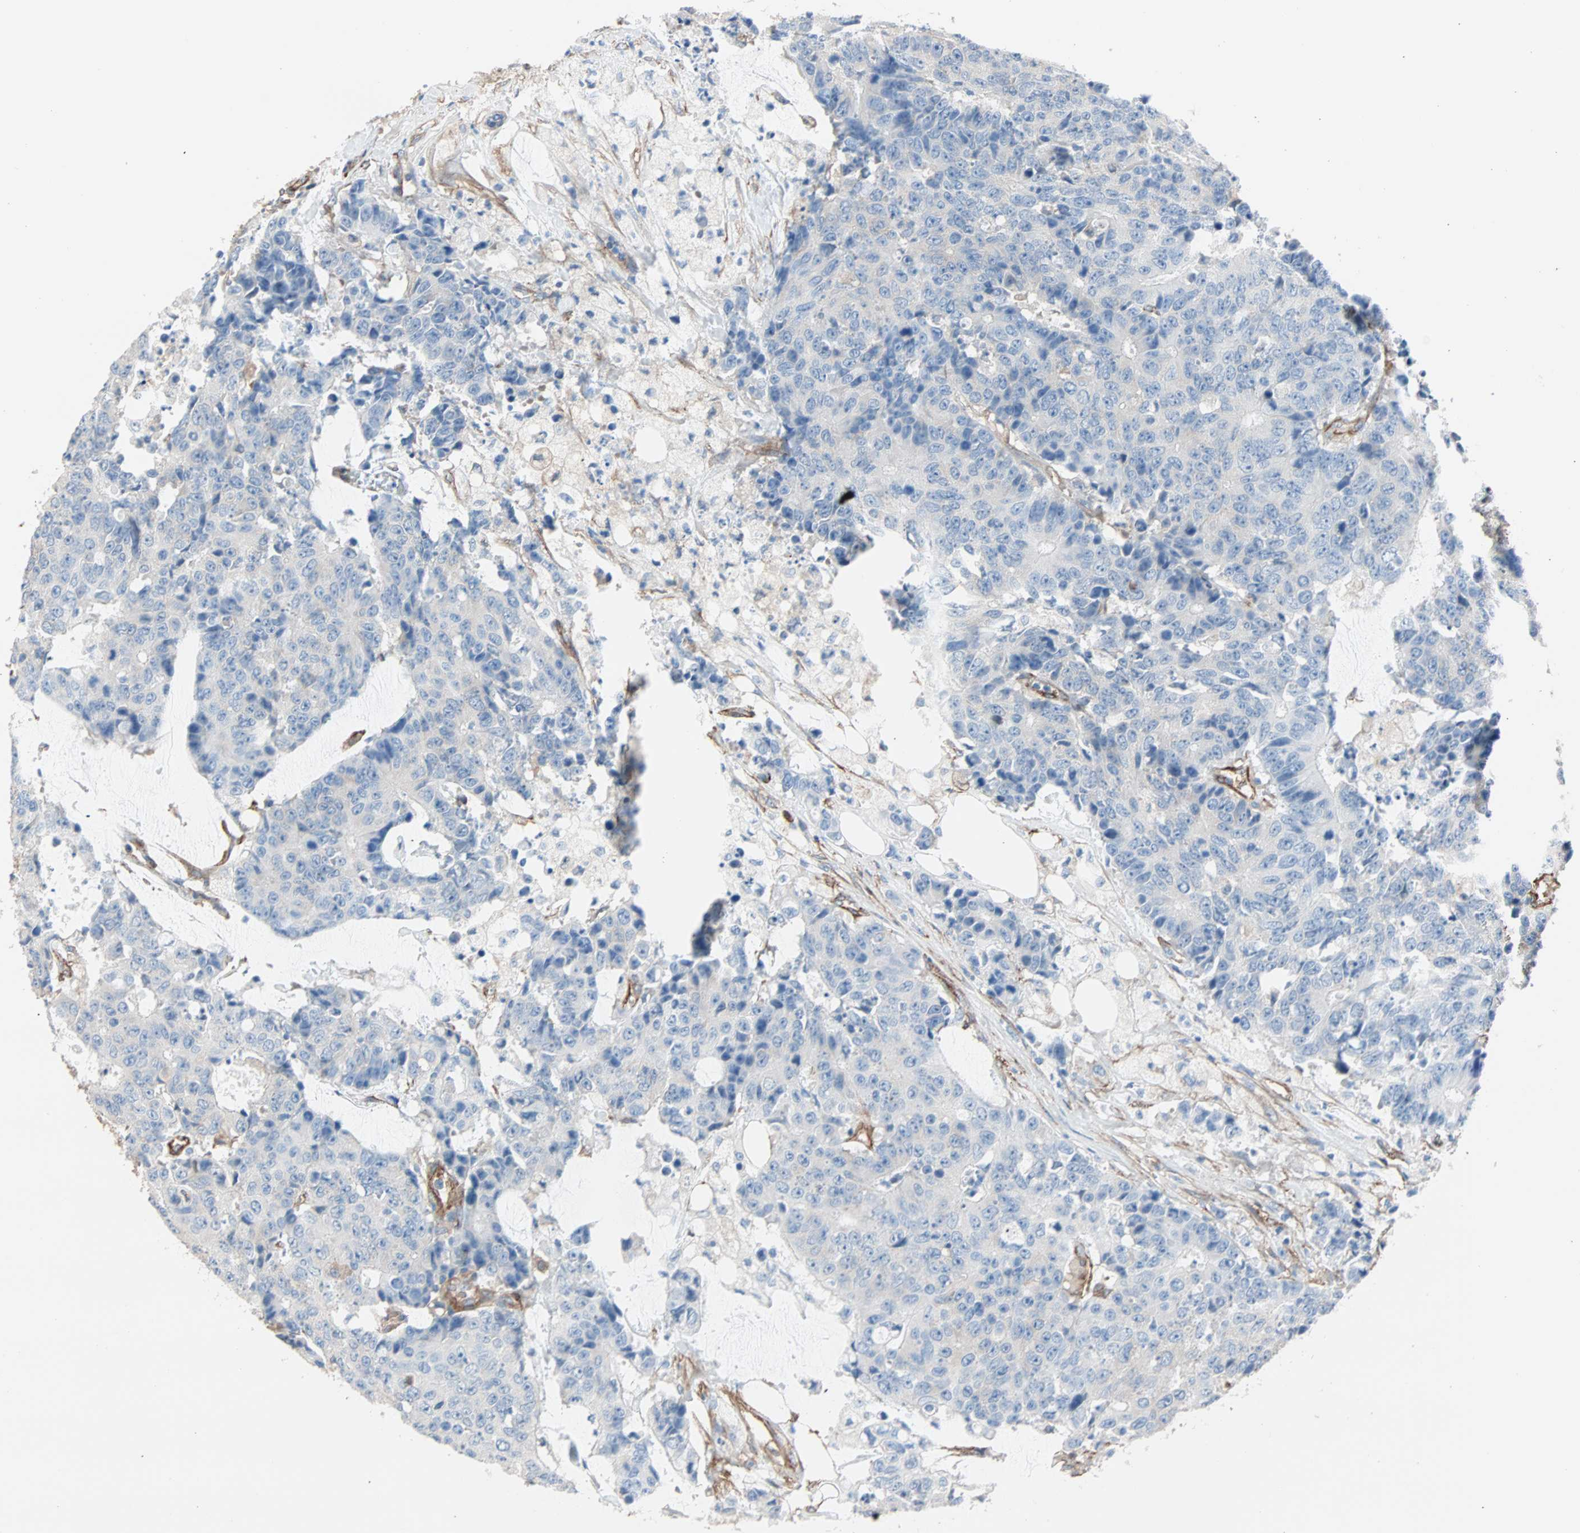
{"staining": {"intensity": "negative", "quantity": "none", "location": "none"}, "tissue": "colorectal cancer", "cell_type": "Tumor cells", "image_type": "cancer", "snomed": [{"axis": "morphology", "description": "Adenocarcinoma, NOS"}, {"axis": "topography", "description": "Colon"}], "caption": "Immunohistochemistry (IHC) image of neoplastic tissue: colorectal adenocarcinoma stained with DAB (3,3'-diaminobenzidine) displays no significant protein positivity in tumor cells.", "gene": "EPB41L2", "patient": {"sex": "female", "age": 86}}